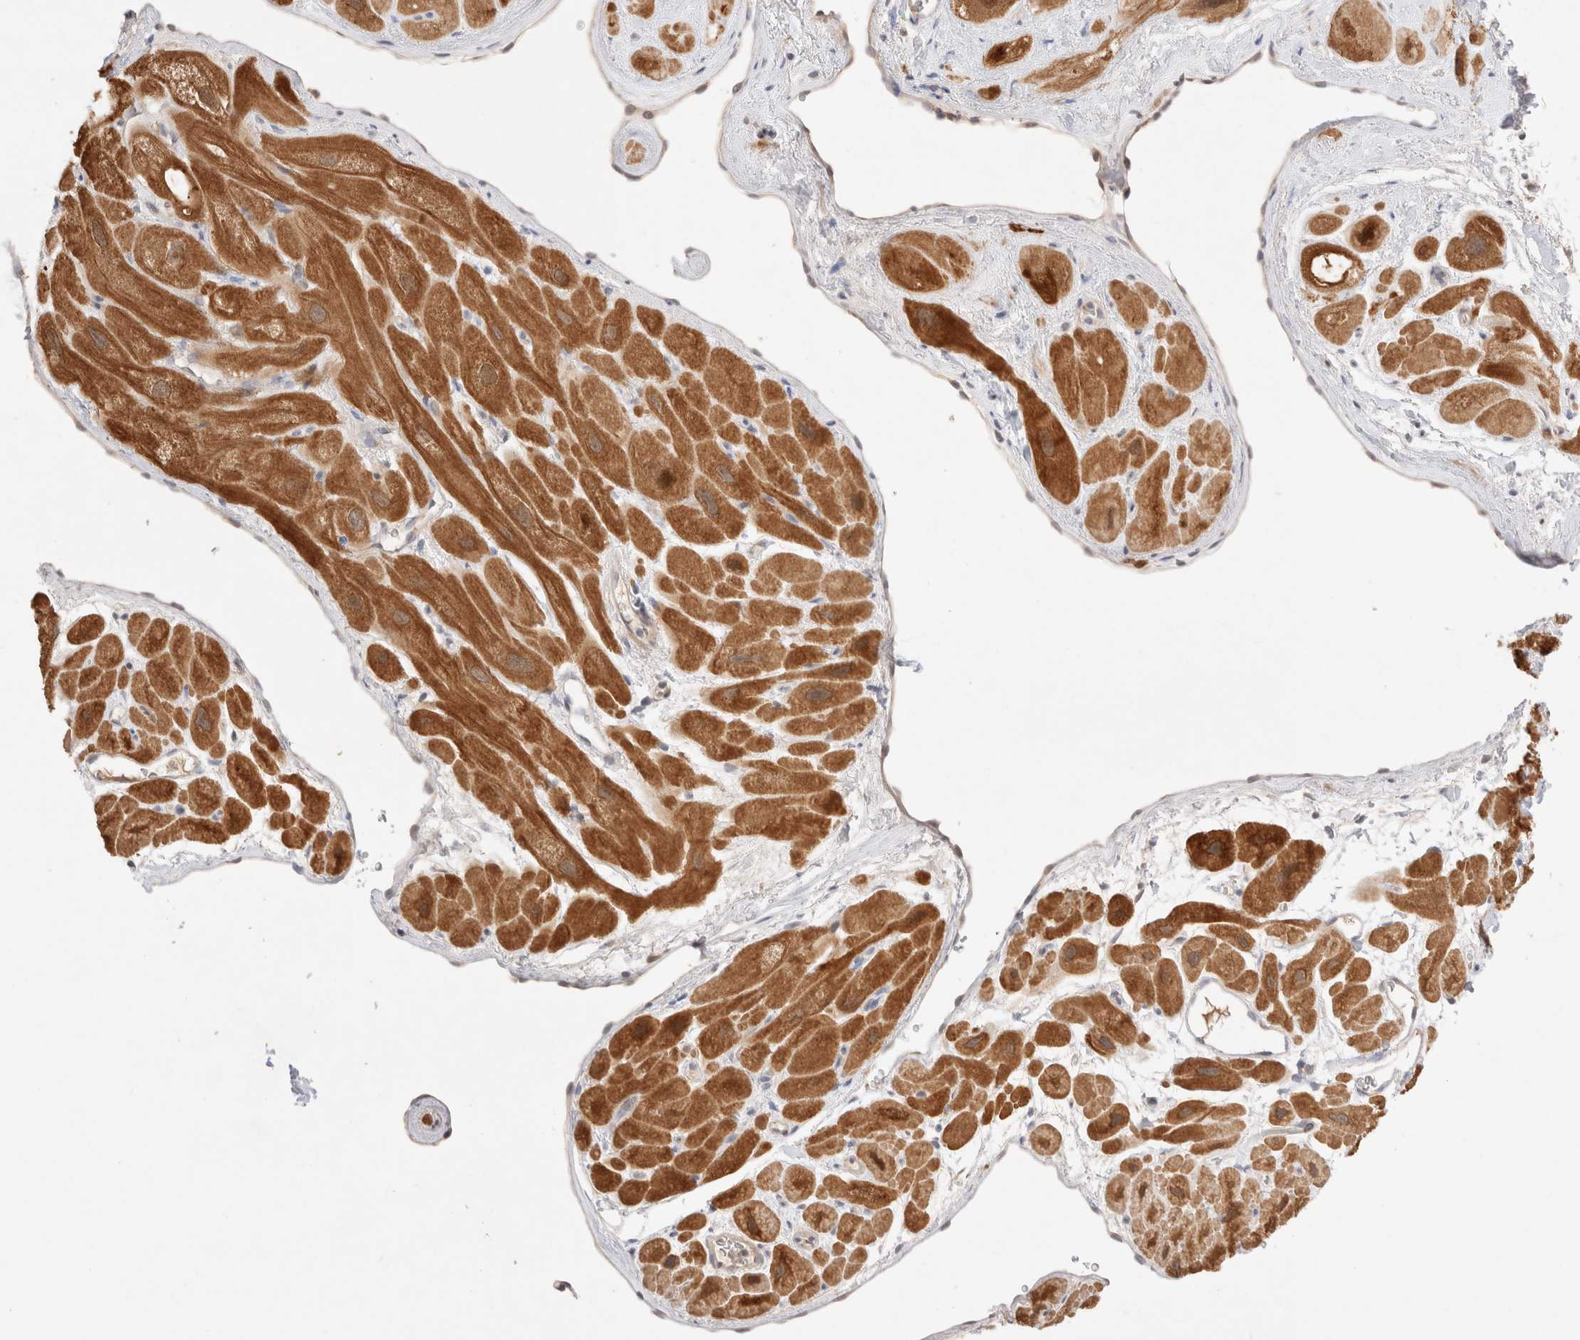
{"staining": {"intensity": "strong", "quantity": ">75%", "location": "cytoplasmic/membranous"}, "tissue": "heart muscle", "cell_type": "Cardiomyocytes", "image_type": "normal", "snomed": [{"axis": "morphology", "description": "Normal tissue, NOS"}, {"axis": "topography", "description": "Heart"}], "caption": "Immunohistochemical staining of normal heart muscle demonstrates high levels of strong cytoplasmic/membranous staining in approximately >75% of cardiomyocytes.", "gene": "STARD10", "patient": {"sex": "male", "age": 49}}